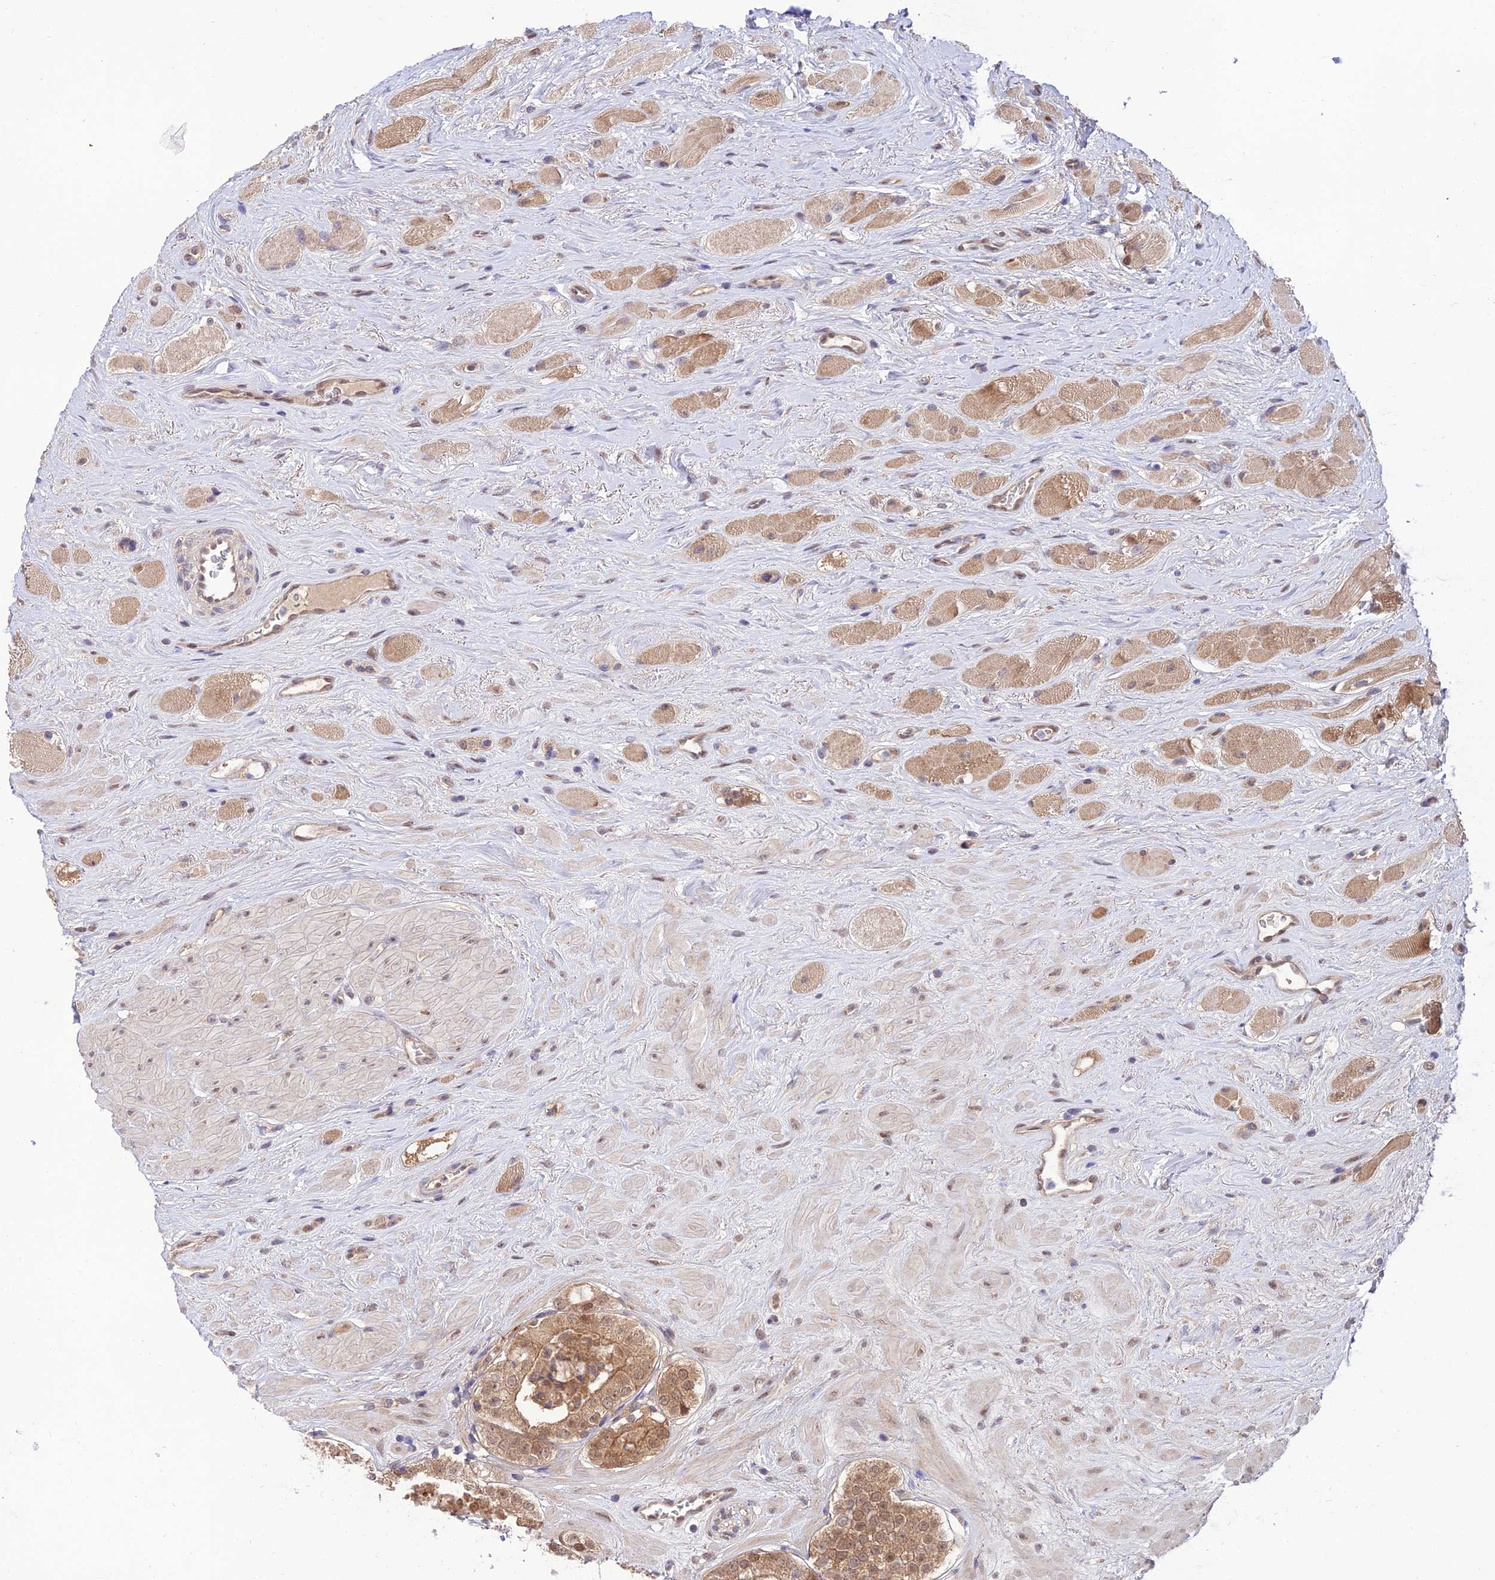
{"staining": {"intensity": "moderate", "quantity": ">75%", "location": "cytoplasmic/membranous"}, "tissue": "prostate cancer", "cell_type": "Tumor cells", "image_type": "cancer", "snomed": [{"axis": "morphology", "description": "Adenocarcinoma, High grade"}, {"axis": "topography", "description": "Prostate"}], "caption": "Protein staining reveals moderate cytoplasmic/membranous expression in approximately >75% of tumor cells in prostate cancer. Nuclei are stained in blue.", "gene": "TRIM40", "patient": {"sex": "male", "age": 65}}